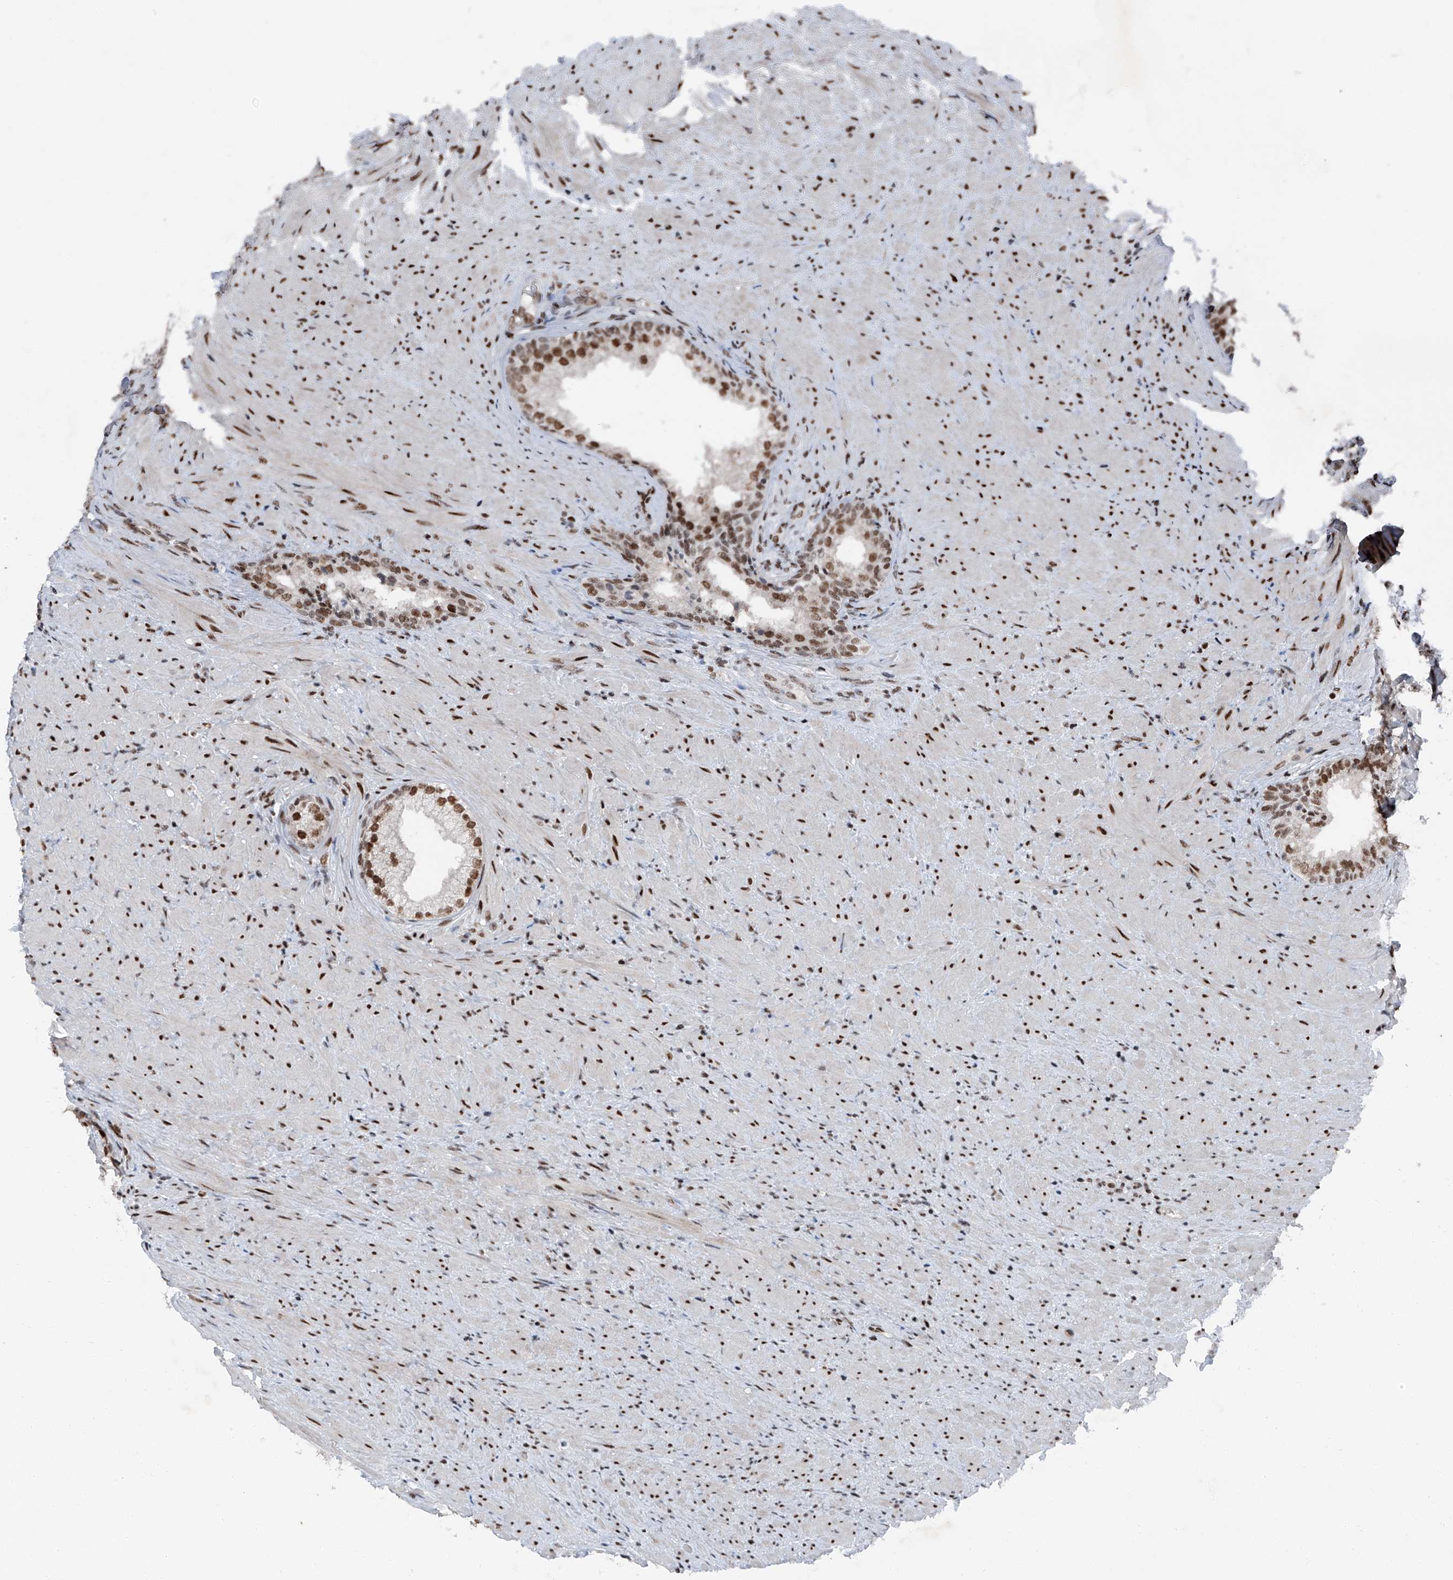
{"staining": {"intensity": "moderate", "quantity": ">75%", "location": "nuclear"}, "tissue": "prostate", "cell_type": "Glandular cells", "image_type": "normal", "snomed": [{"axis": "morphology", "description": "Normal tissue, NOS"}, {"axis": "topography", "description": "Prostate"}], "caption": "Moderate nuclear protein expression is present in approximately >75% of glandular cells in prostate.", "gene": "BMI1", "patient": {"sex": "male", "age": 76}}